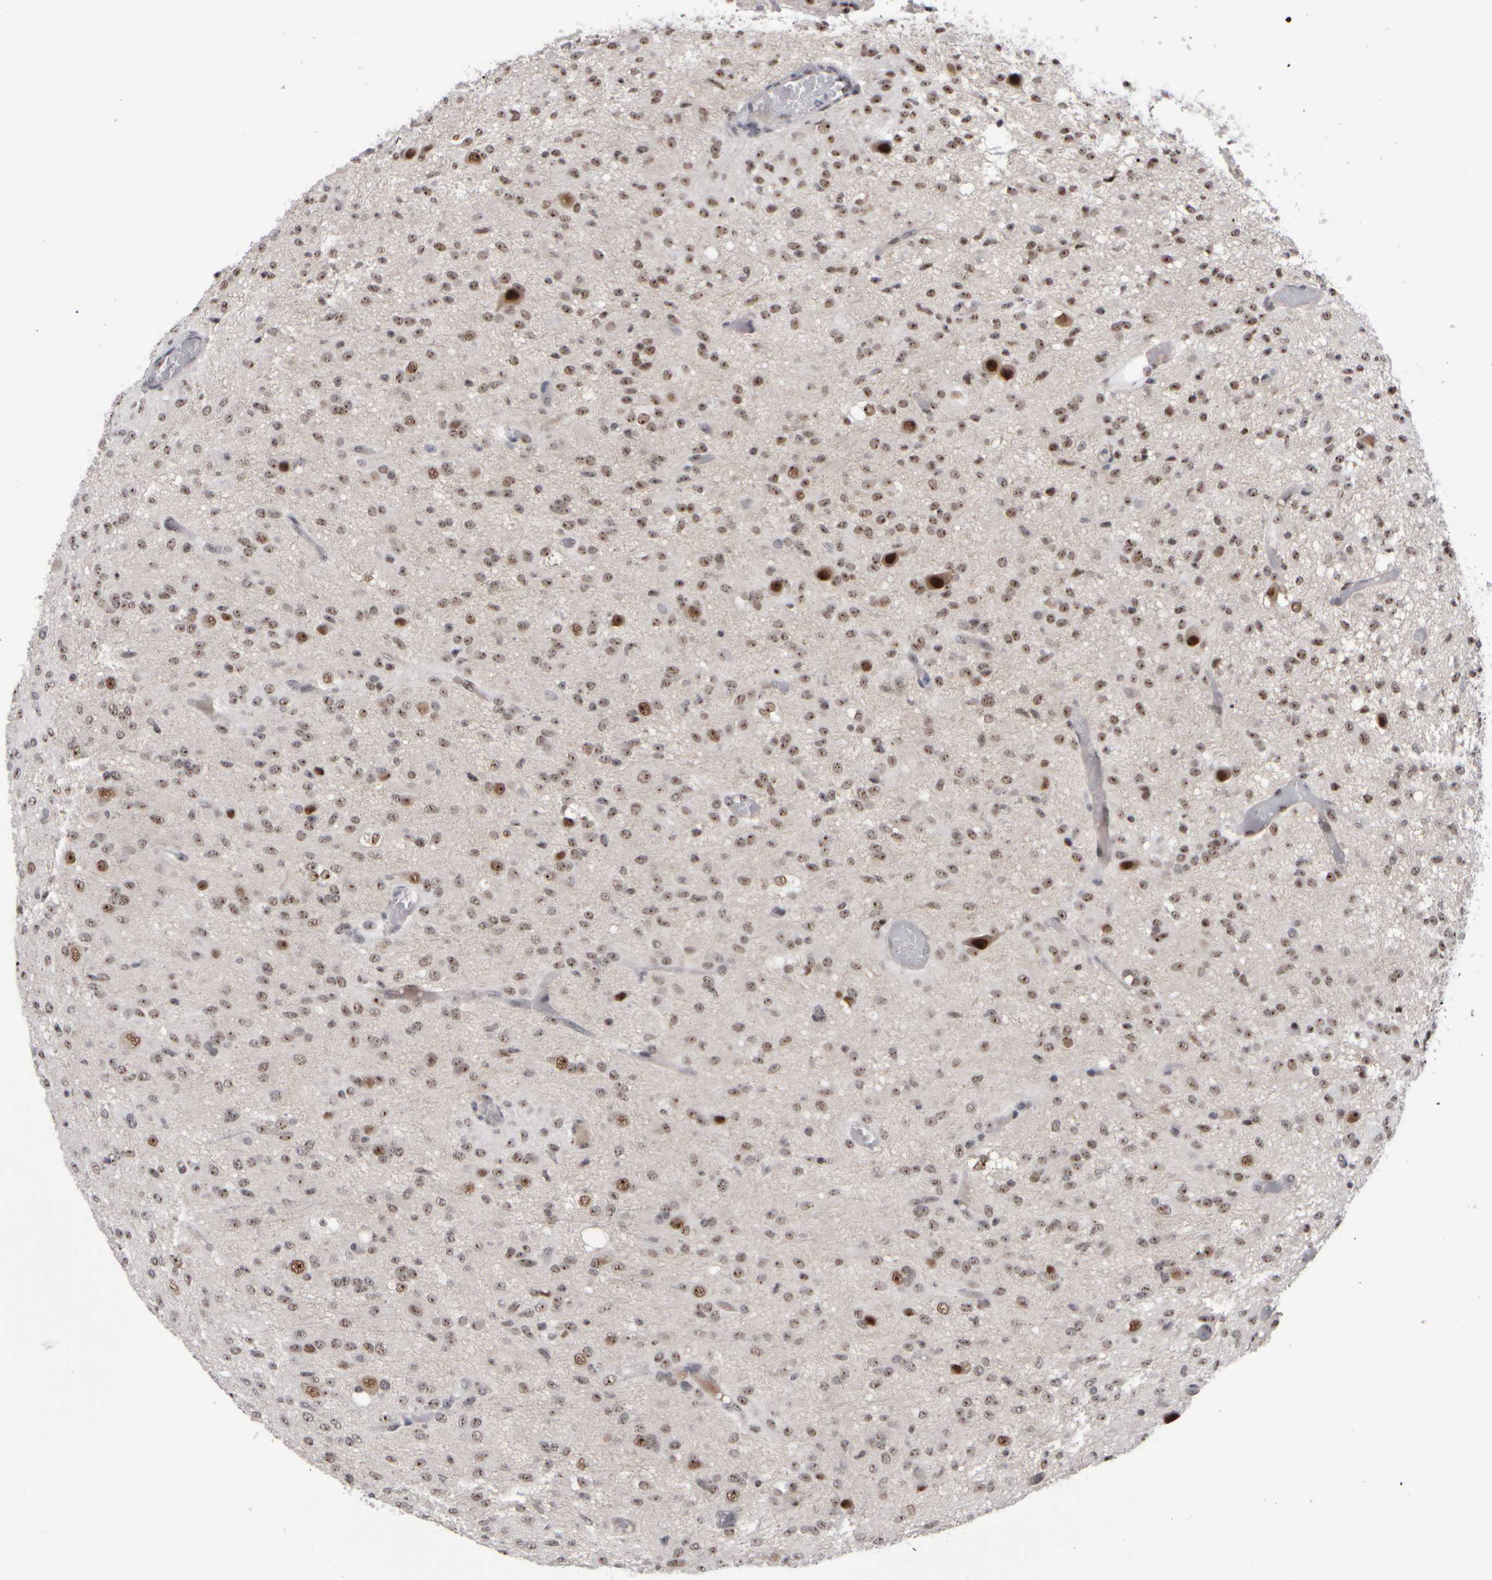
{"staining": {"intensity": "moderate", "quantity": ">75%", "location": "nuclear"}, "tissue": "glioma", "cell_type": "Tumor cells", "image_type": "cancer", "snomed": [{"axis": "morphology", "description": "Glioma, malignant, High grade"}, {"axis": "topography", "description": "Brain"}], "caption": "The photomicrograph exhibits staining of high-grade glioma (malignant), revealing moderate nuclear protein positivity (brown color) within tumor cells.", "gene": "SURF6", "patient": {"sex": "female", "age": 59}}